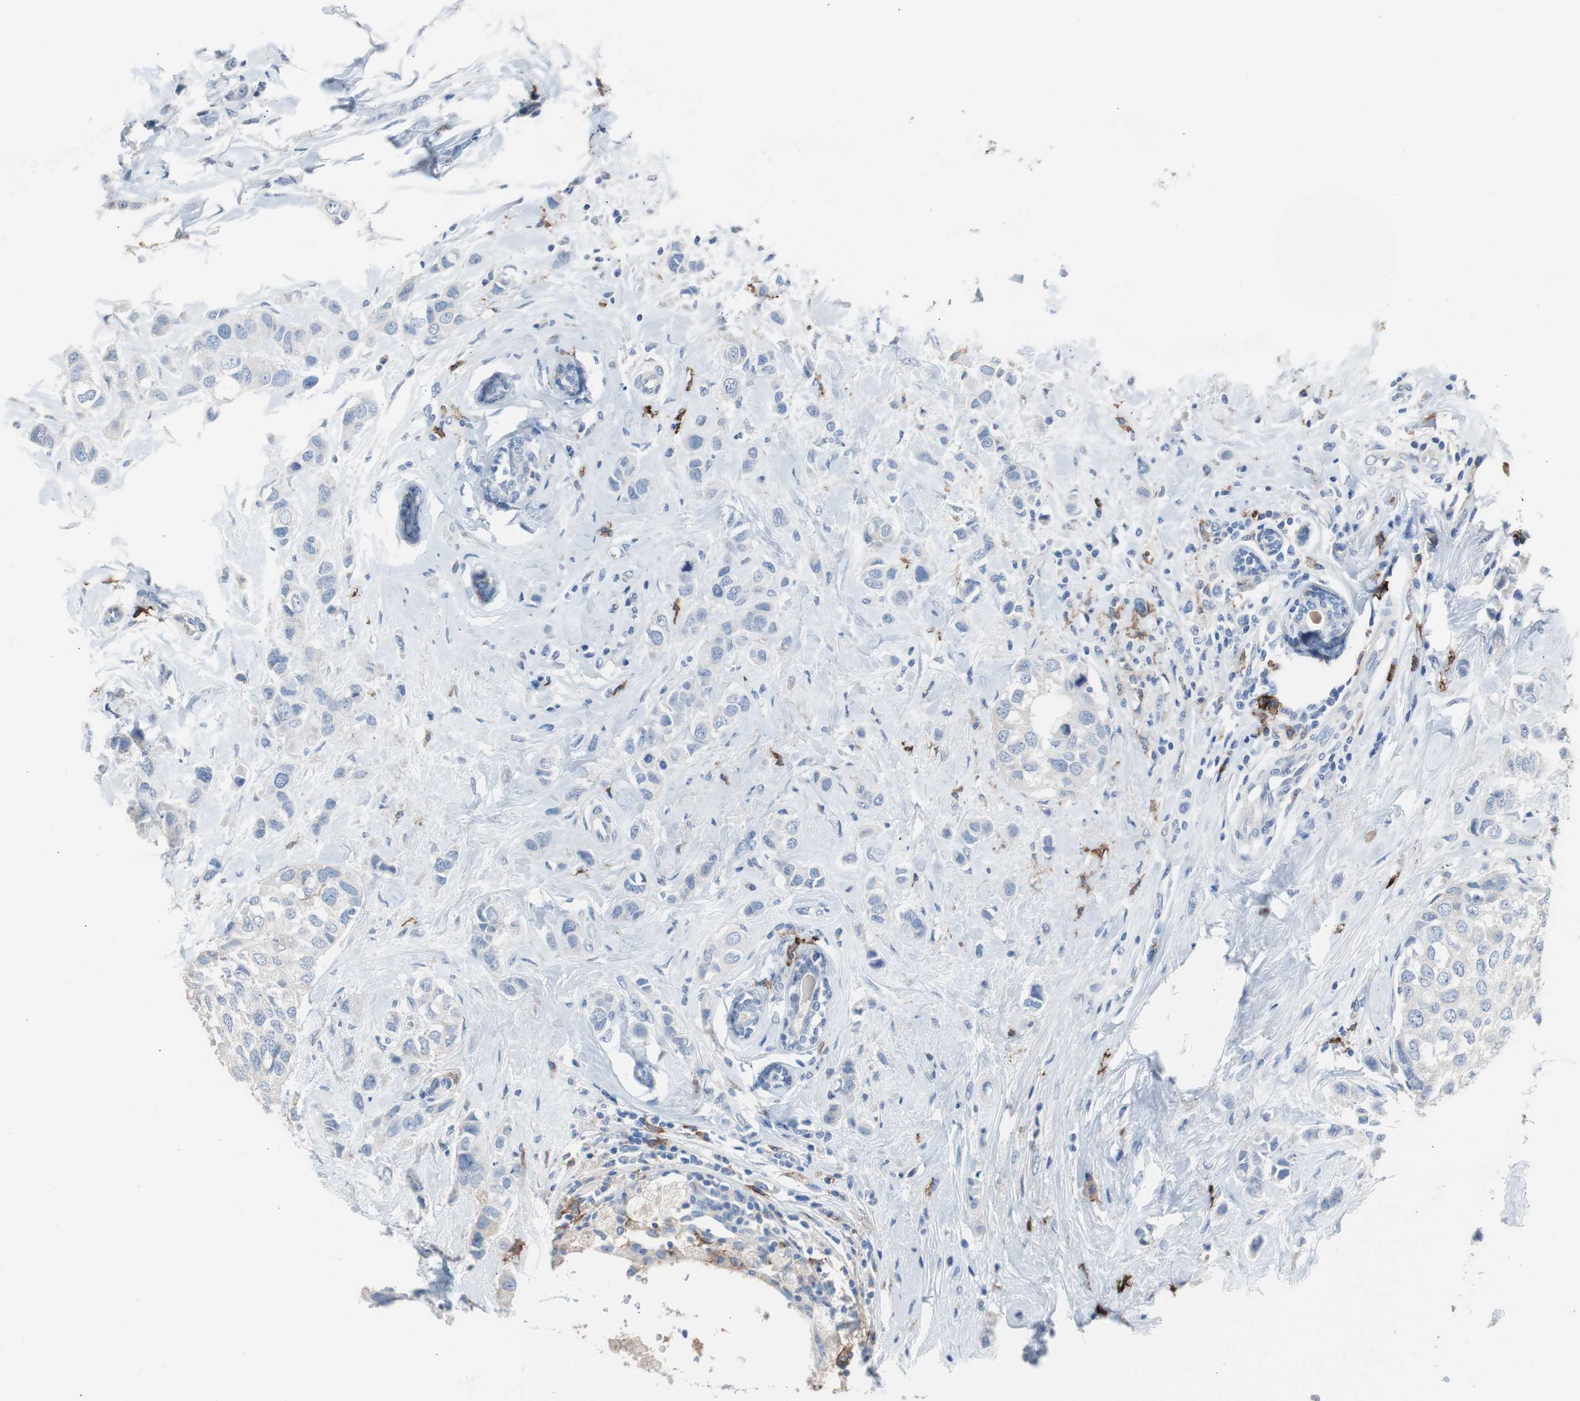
{"staining": {"intensity": "negative", "quantity": "none", "location": "none"}, "tissue": "breast cancer", "cell_type": "Tumor cells", "image_type": "cancer", "snomed": [{"axis": "morphology", "description": "Duct carcinoma"}, {"axis": "topography", "description": "Breast"}], "caption": "The photomicrograph demonstrates no significant staining in tumor cells of breast cancer.", "gene": "FCGR2B", "patient": {"sex": "female", "age": 50}}